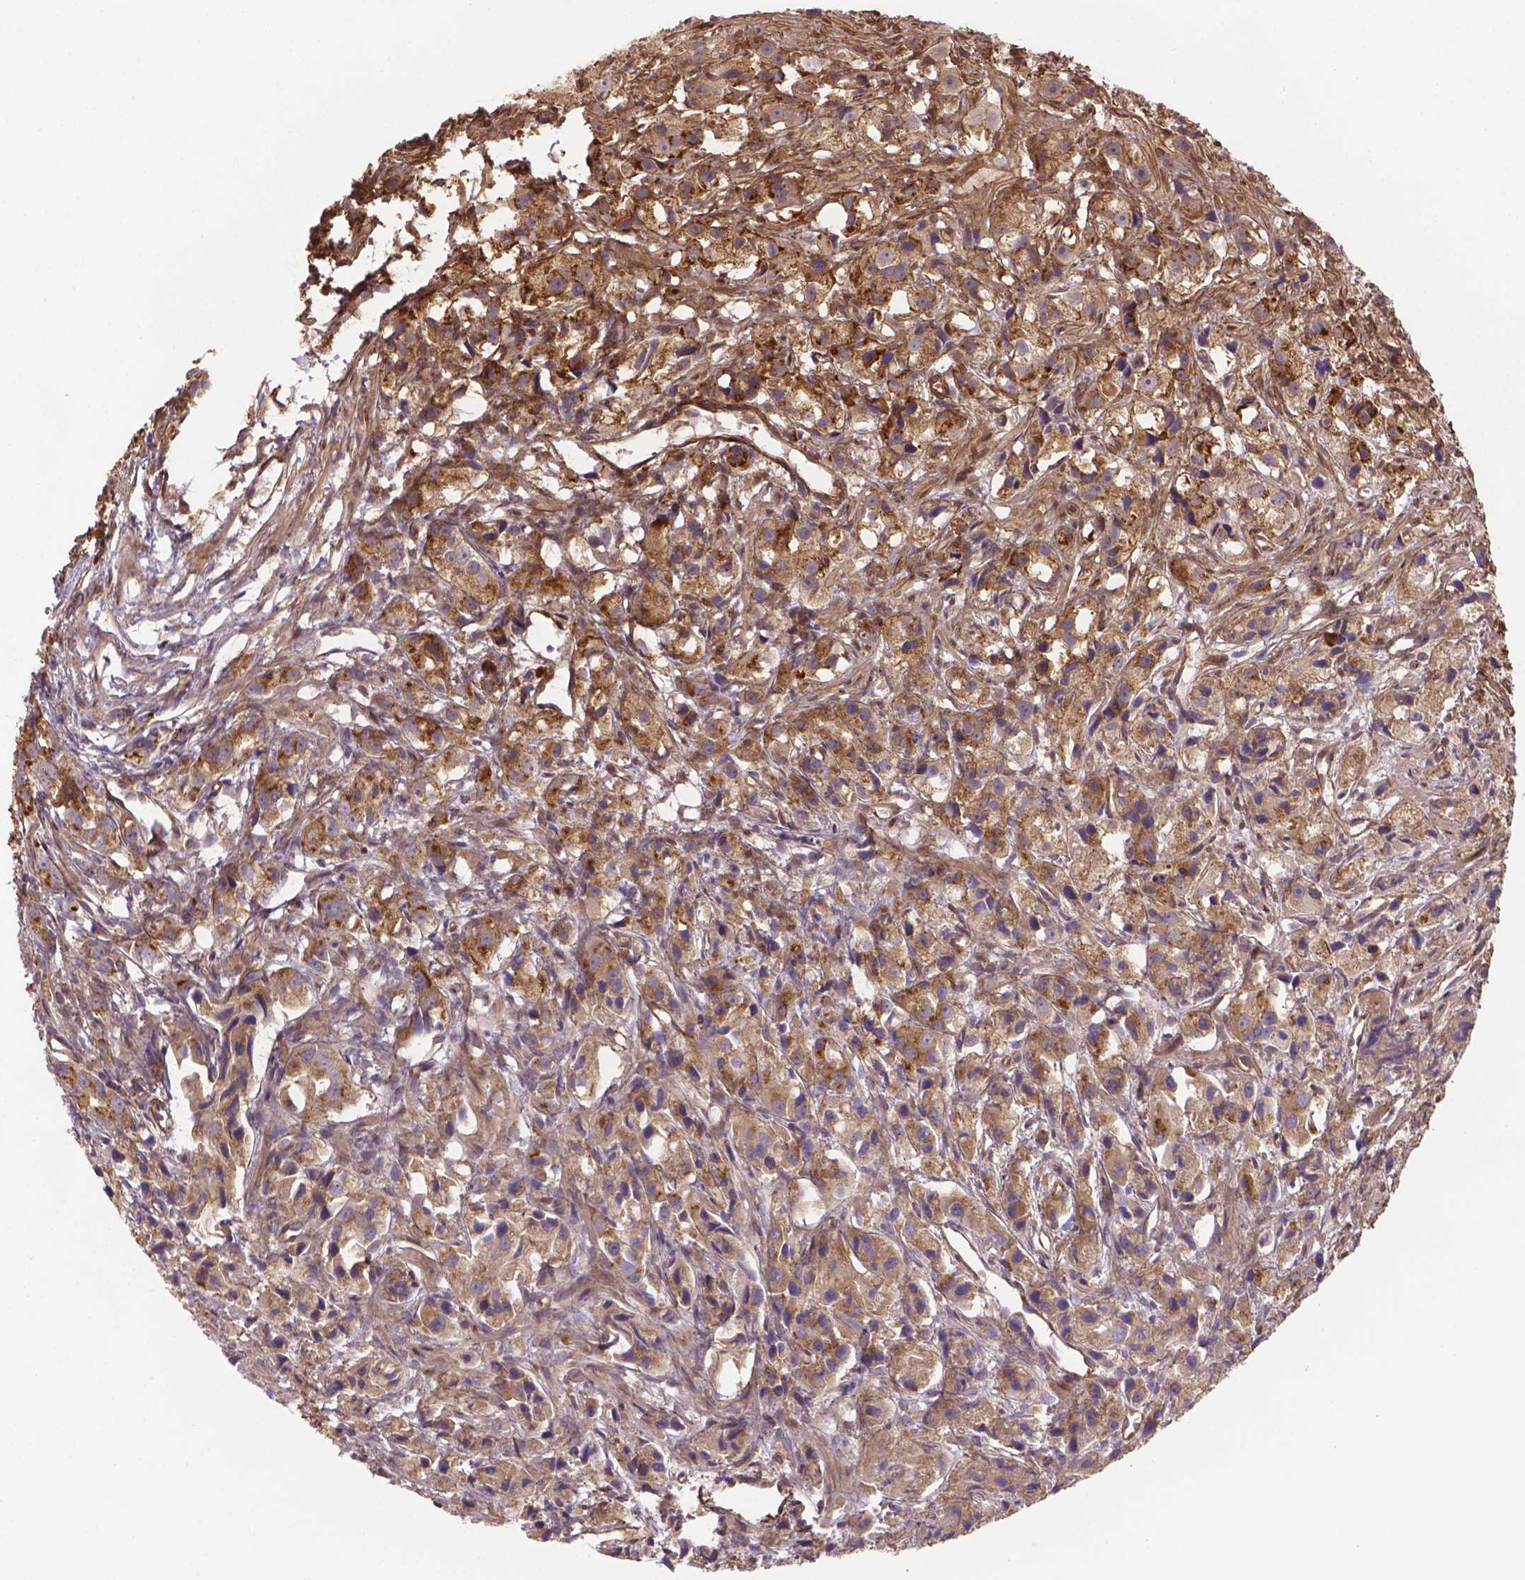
{"staining": {"intensity": "moderate", "quantity": ">75%", "location": "cytoplasmic/membranous"}, "tissue": "prostate cancer", "cell_type": "Tumor cells", "image_type": "cancer", "snomed": [{"axis": "morphology", "description": "Adenocarcinoma, High grade"}, {"axis": "topography", "description": "Prostate"}], "caption": "Tumor cells display medium levels of moderate cytoplasmic/membranous expression in about >75% of cells in prostate cancer (adenocarcinoma (high-grade)).", "gene": "YAP1", "patient": {"sex": "male", "age": 75}}